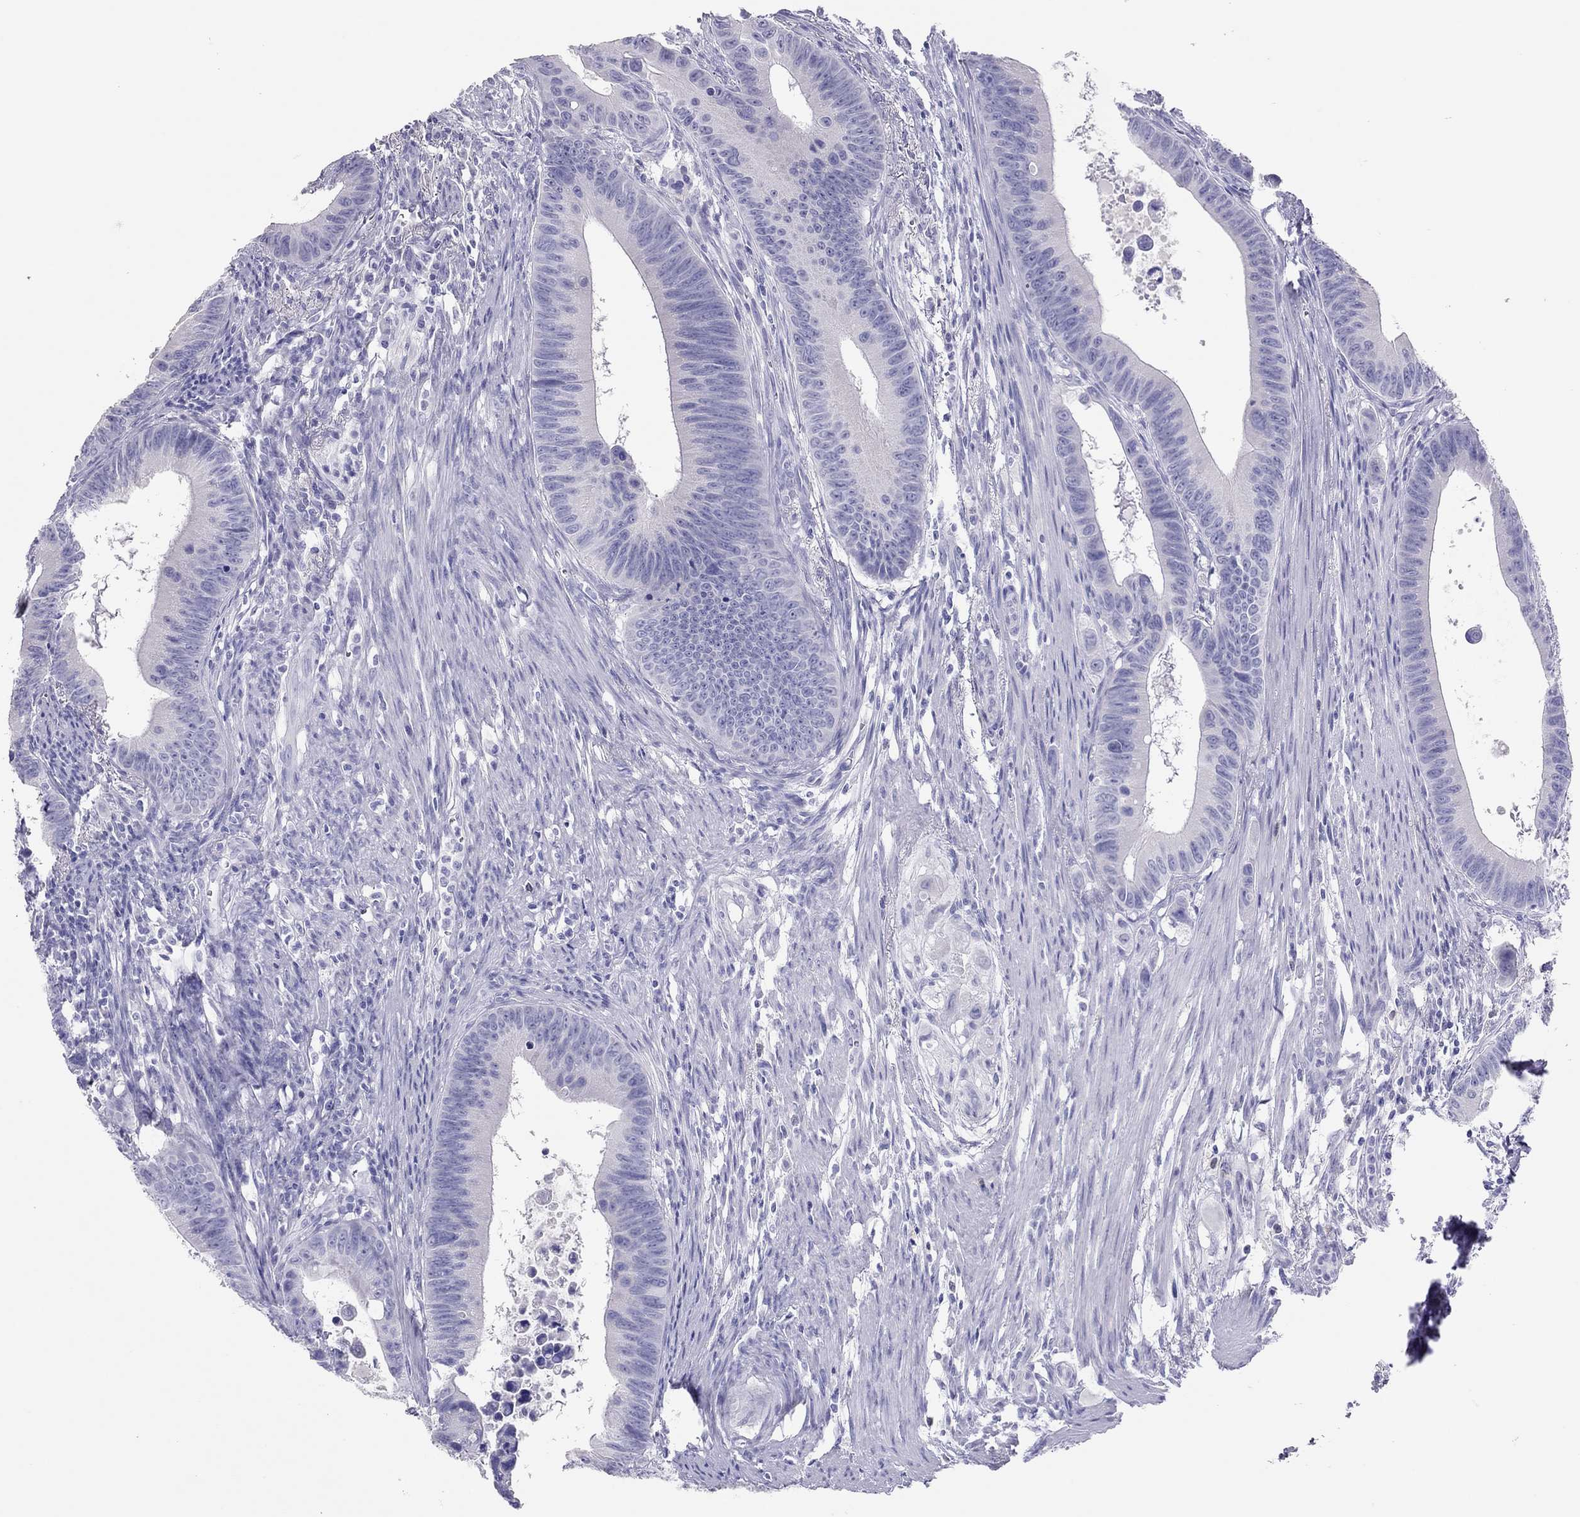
{"staining": {"intensity": "negative", "quantity": "none", "location": "none"}, "tissue": "colorectal cancer", "cell_type": "Tumor cells", "image_type": "cancer", "snomed": [{"axis": "morphology", "description": "Adenocarcinoma, NOS"}, {"axis": "topography", "description": "Colon"}], "caption": "Human colorectal adenocarcinoma stained for a protein using IHC exhibits no staining in tumor cells.", "gene": "TSHB", "patient": {"sex": "female", "age": 87}}